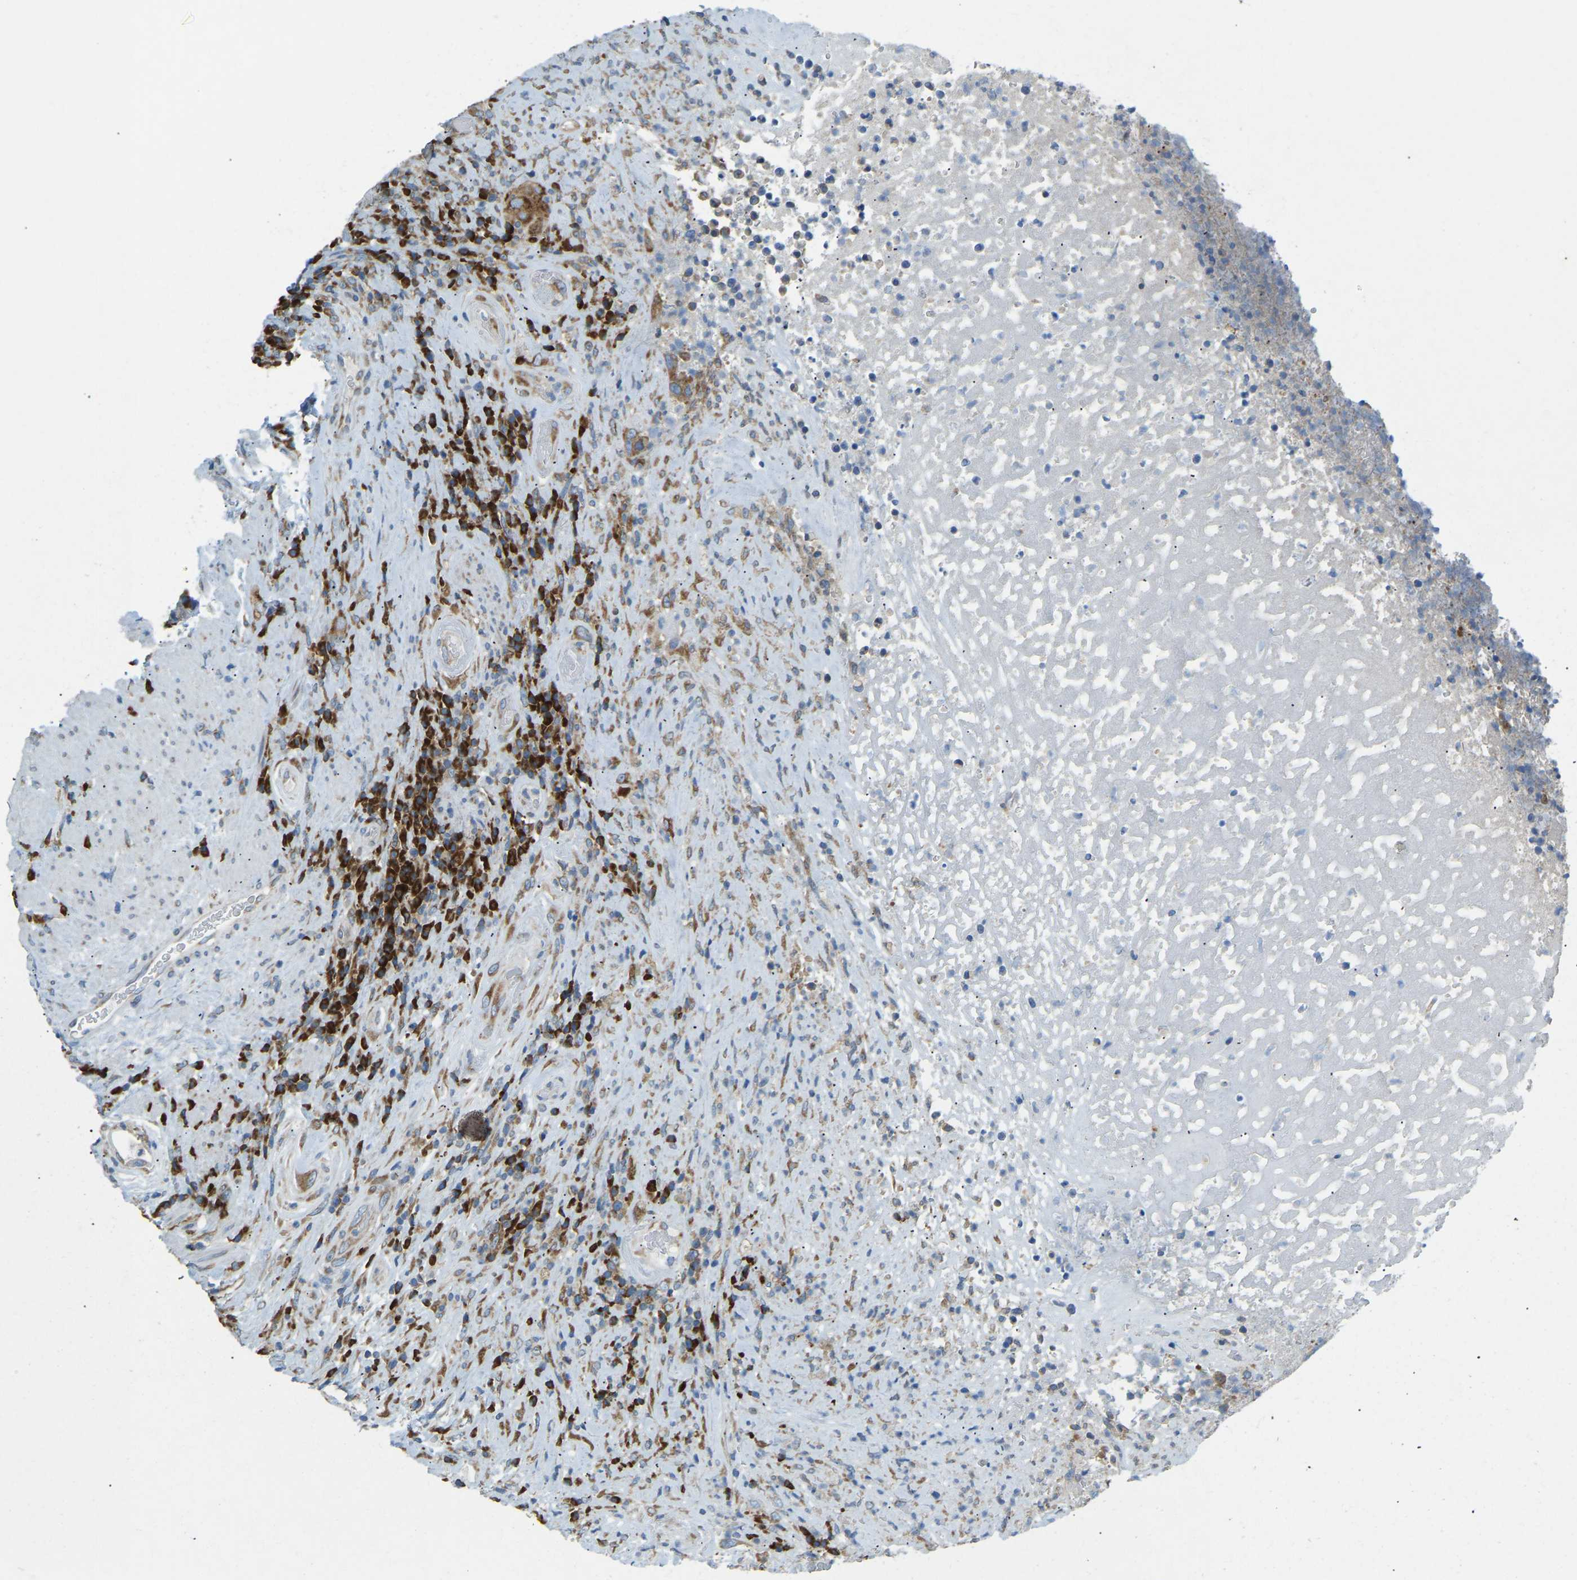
{"staining": {"intensity": "moderate", "quantity": ">75%", "location": "cytoplasmic/membranous"}, "tissue": "colorectal cancer", "cell_type": "Tumor cells", "image_type": "cancer", "snomed": [{"axis": "morphology", "description": "Adenocarcinoma, NOS"}, {"axis": "topography", "description": "Rectum"}], "caption": "Colorectal cancer tissue displays moderate cytoplasmic/membranous expression in approximately >75% of tumor cells", "gene": "SND1", "patient": {"sex": "male", "age": 72}}